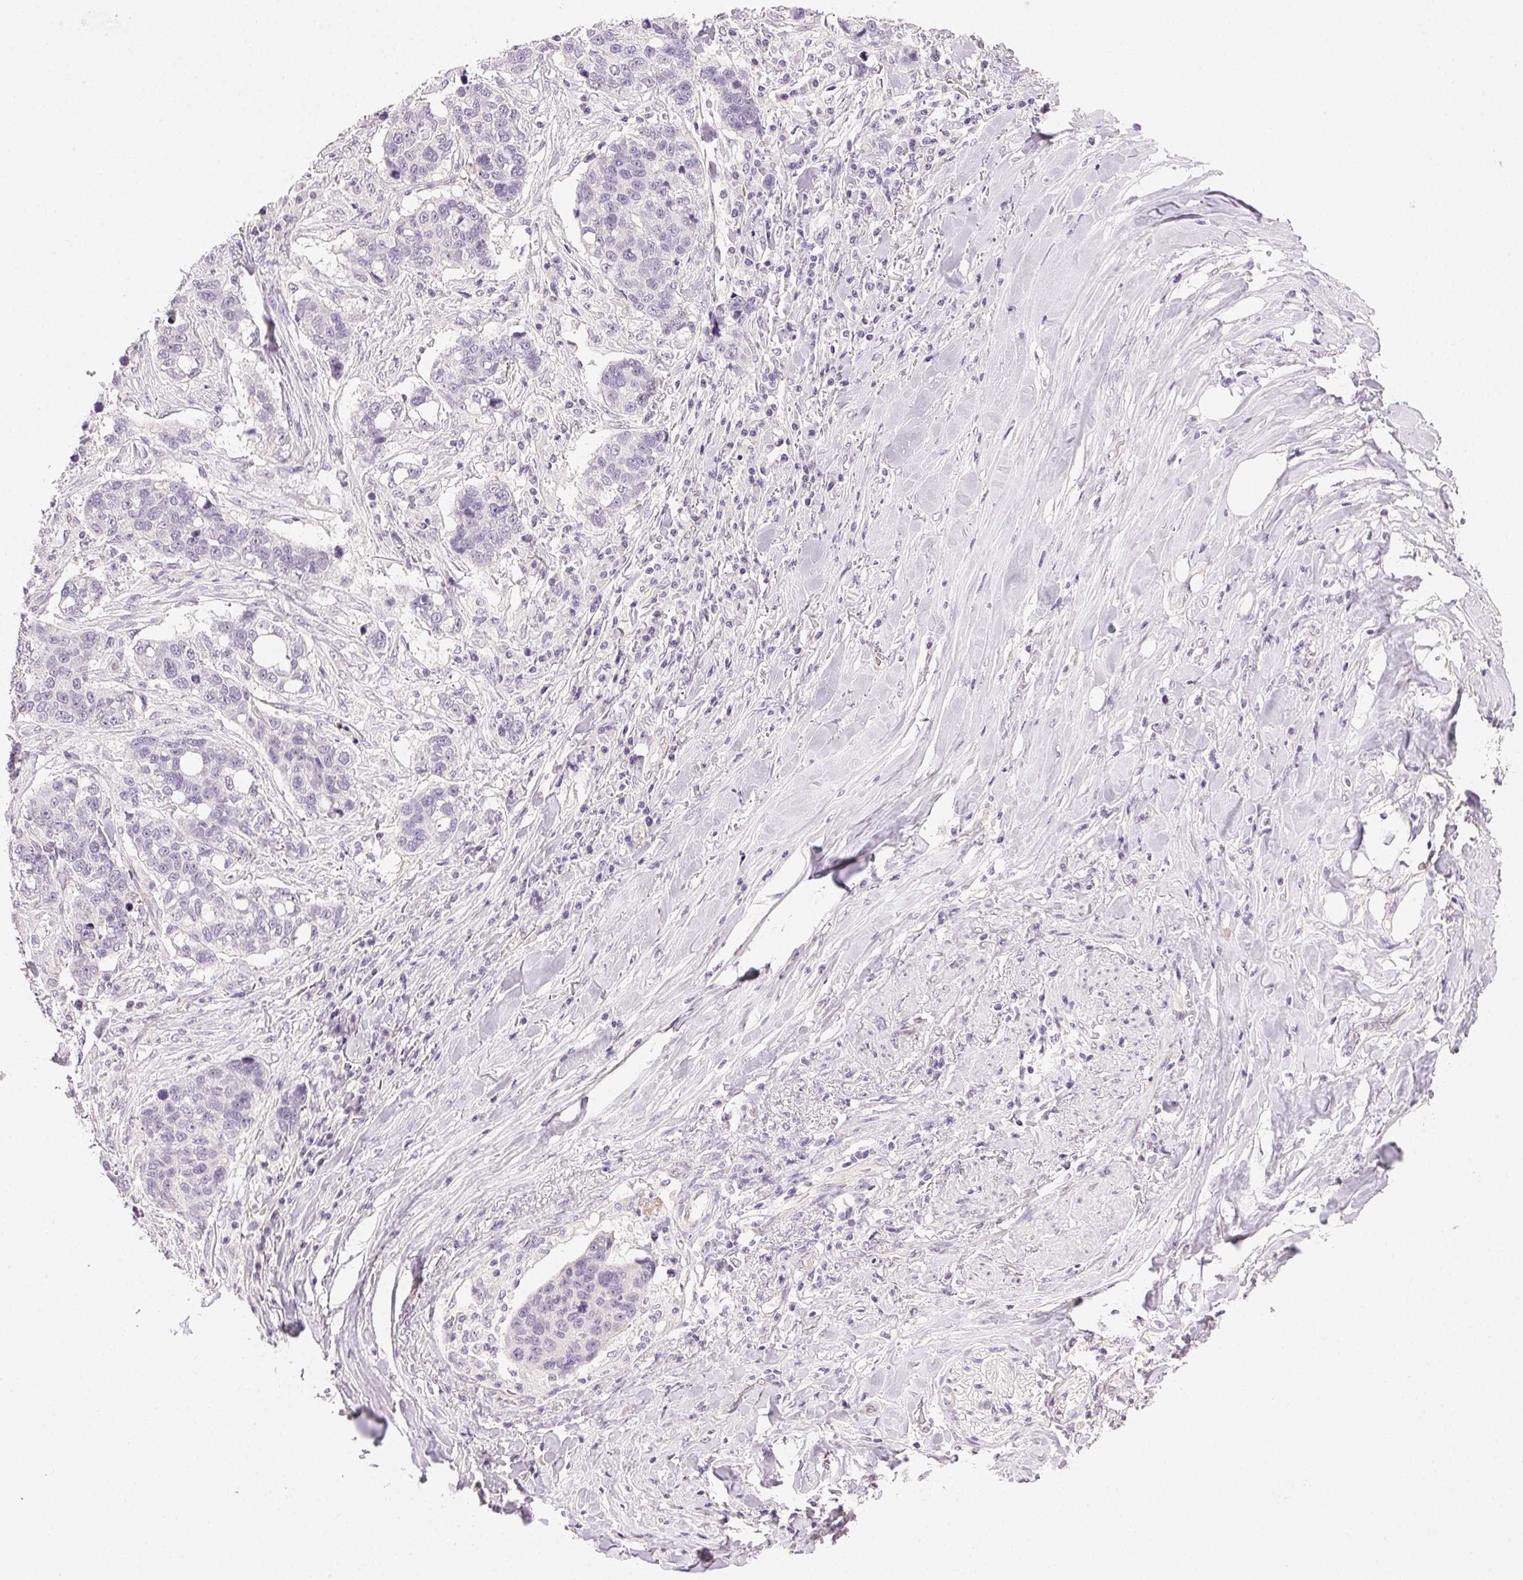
{"staining": {"intensity": "negative", "quantity": "none", "location": "none"}, "tissue": "lung cancer", "cell_type": "Tumor cells", "image_type": "cancer", "snomed": [{"axis": "morphology", "description": "Squamous cell carcinoma, NOS"}, {"axis": "topography", "description": "Lymph node"}, {"axis": "topography", "description": "Lung"}], "caption": "There is no significant expression in tumor cells of lung squamous cell carcinoma.", "gene": "PLCB1", "patient": {"sex": "male", "age": 61}}